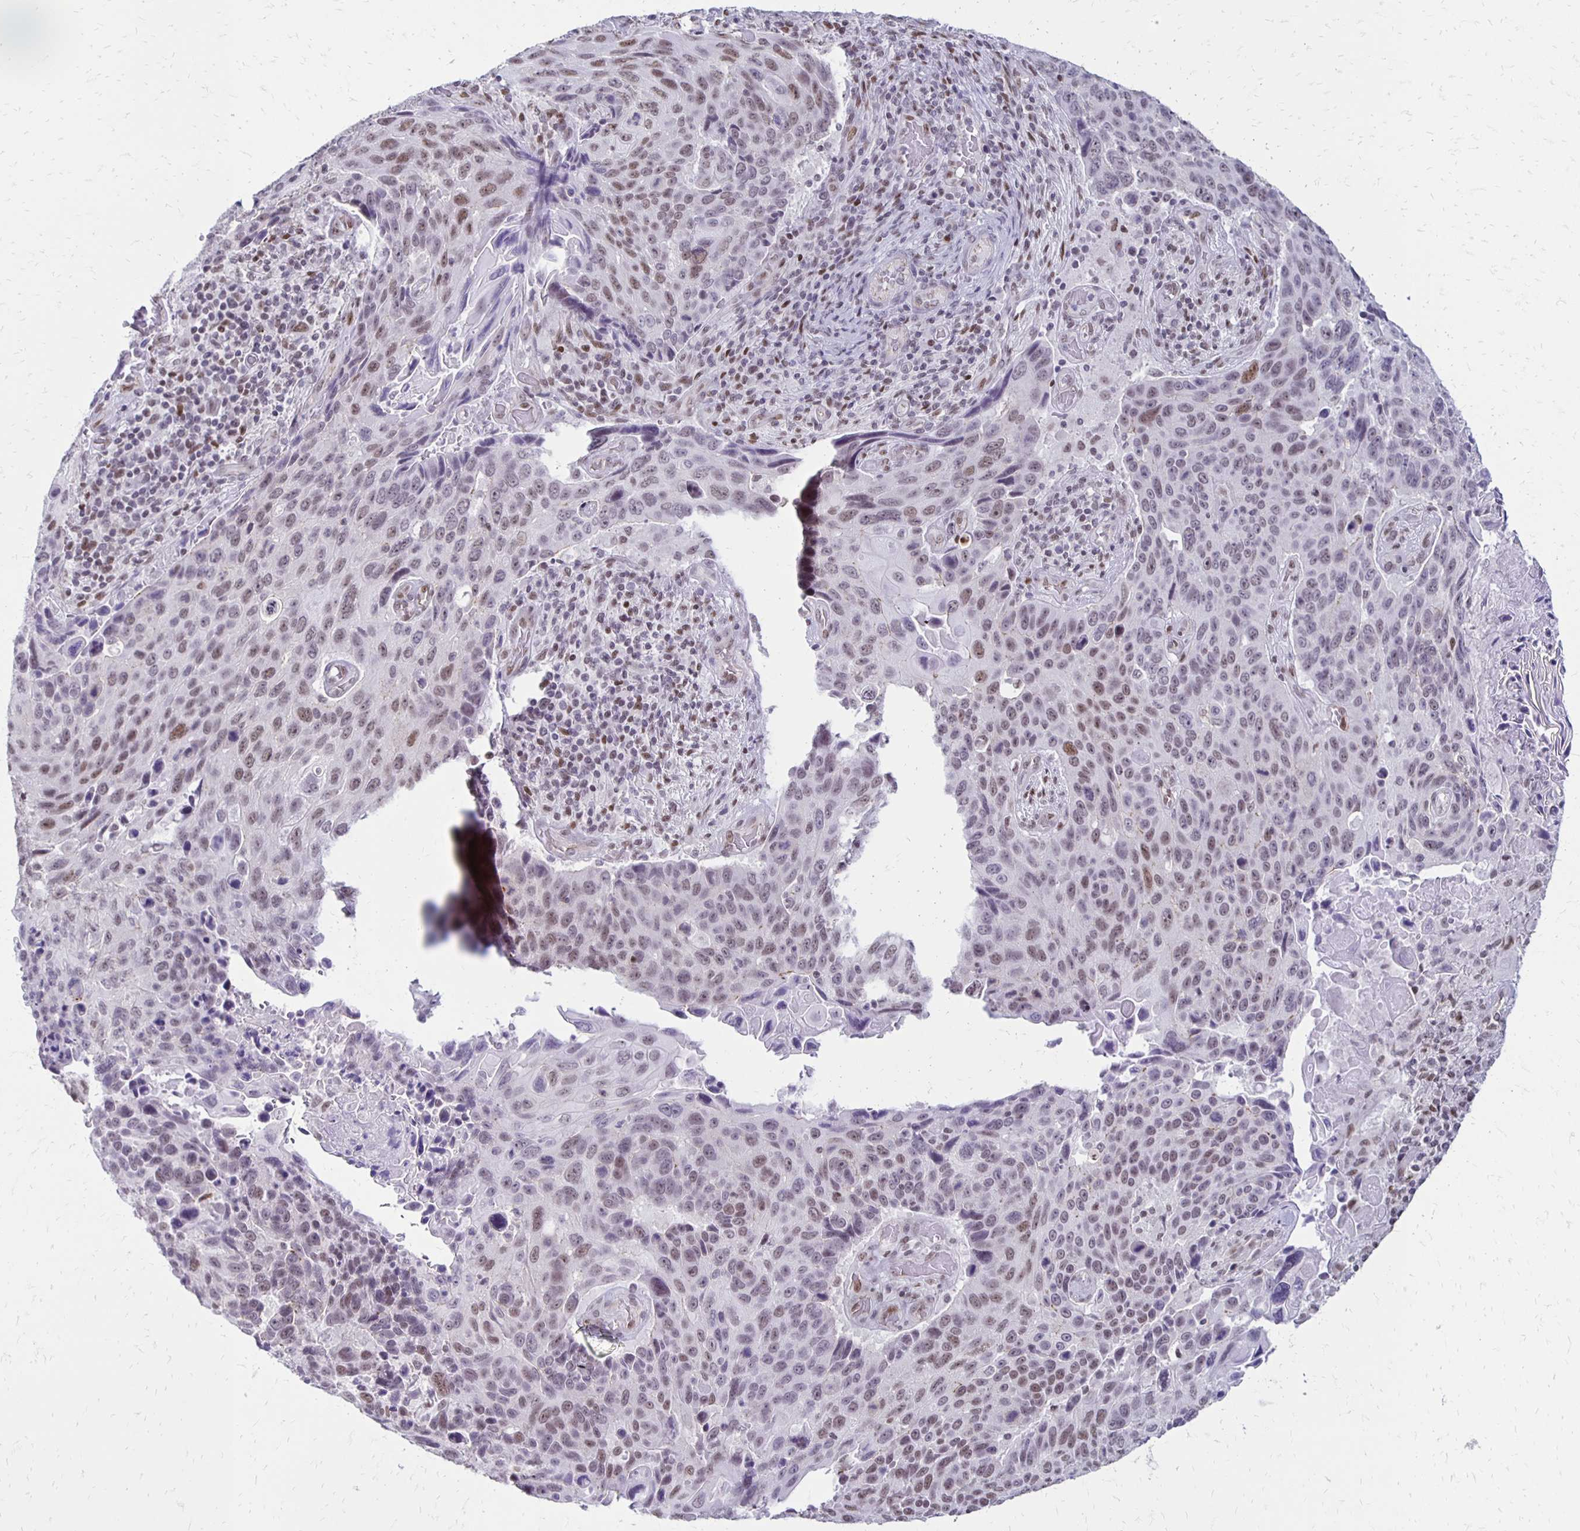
{"staining": {"intensity": "weak", "quantity": ">75%", "location": "nuclear"}, "tissue": "lung cancer", "cell_type": "Tumor cells", "image_type": "cancer", "snomed": [{"axis": "morphology", "description": "Squamous cell carcinoma, NOS"}, {"axis": "topography", "description": "Lung"}], "caption": "Immunohistochemistry (IHC) histopathology image of neoplastic tissue: squamous cell carcinoma (lung) stained using immunohistochemistry (IHC) exhibits low levels of weak protein expression localized specifically in the nuclear of tumor cells, appearing as a nuclear brown color.", "gene": "DDB2", "patient": {"sex": "male", "age": 68}}